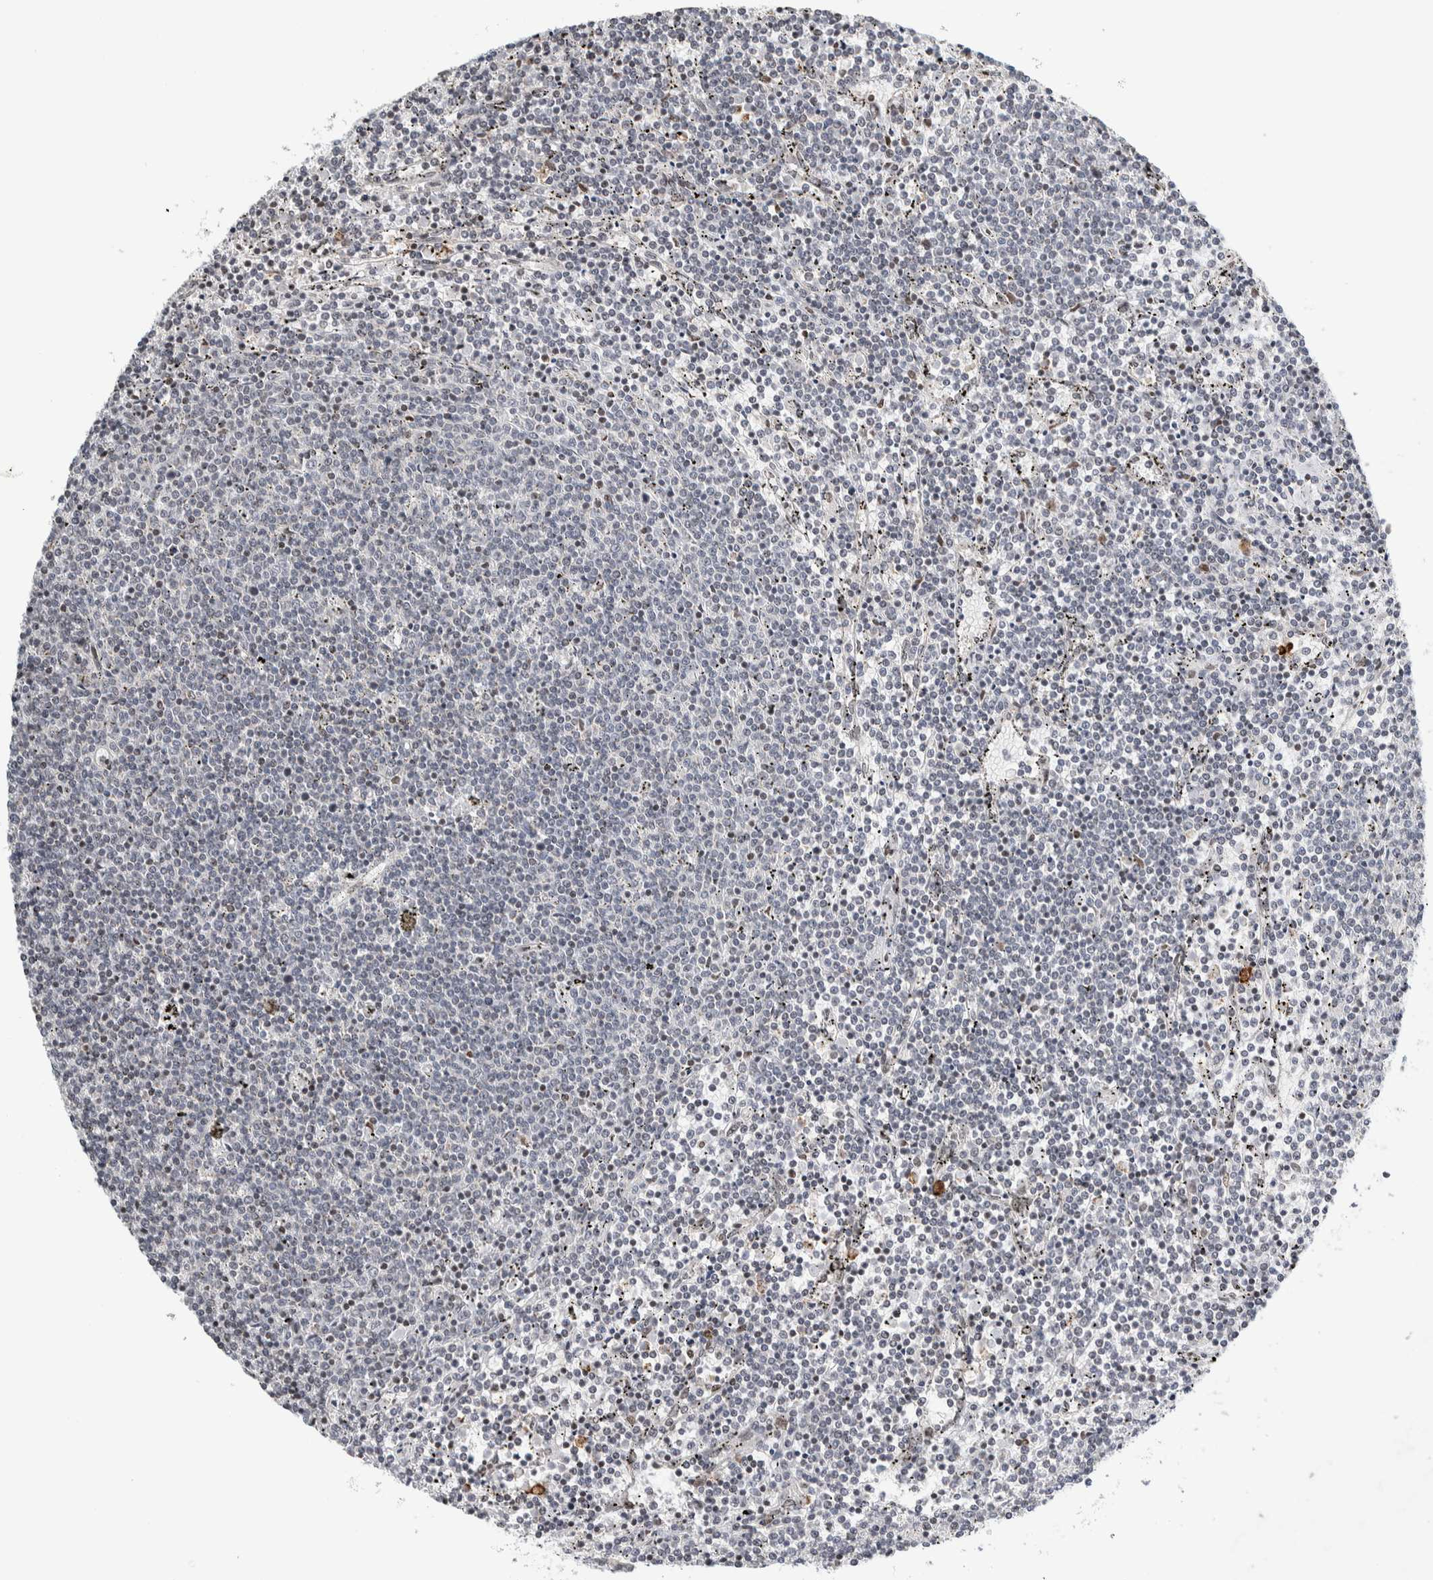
{"staining": {"intensity": "negative", "quantity": "none", "location": "none"}, "tissue": "lymphoma", "cell_type": "Tumor cells", "image_type": "cancer", "snomed": [{"axis": "morphology", "description": "Malignant lymphoma, non-Hodgkin's type, Low grade"}, {"axis": "topography", "description": "Spleen"}], "caption": "A micrograph of human malignant lymphoma, non-Hodgkin's type (low-grade) is negative for staining in tumor cells. (DAB (3,3'-diaminobenzidine) IHC with hematoxylin counter stain).", "gene": "NEUROD1", "patient": {"sex": "female", "age": 50}}